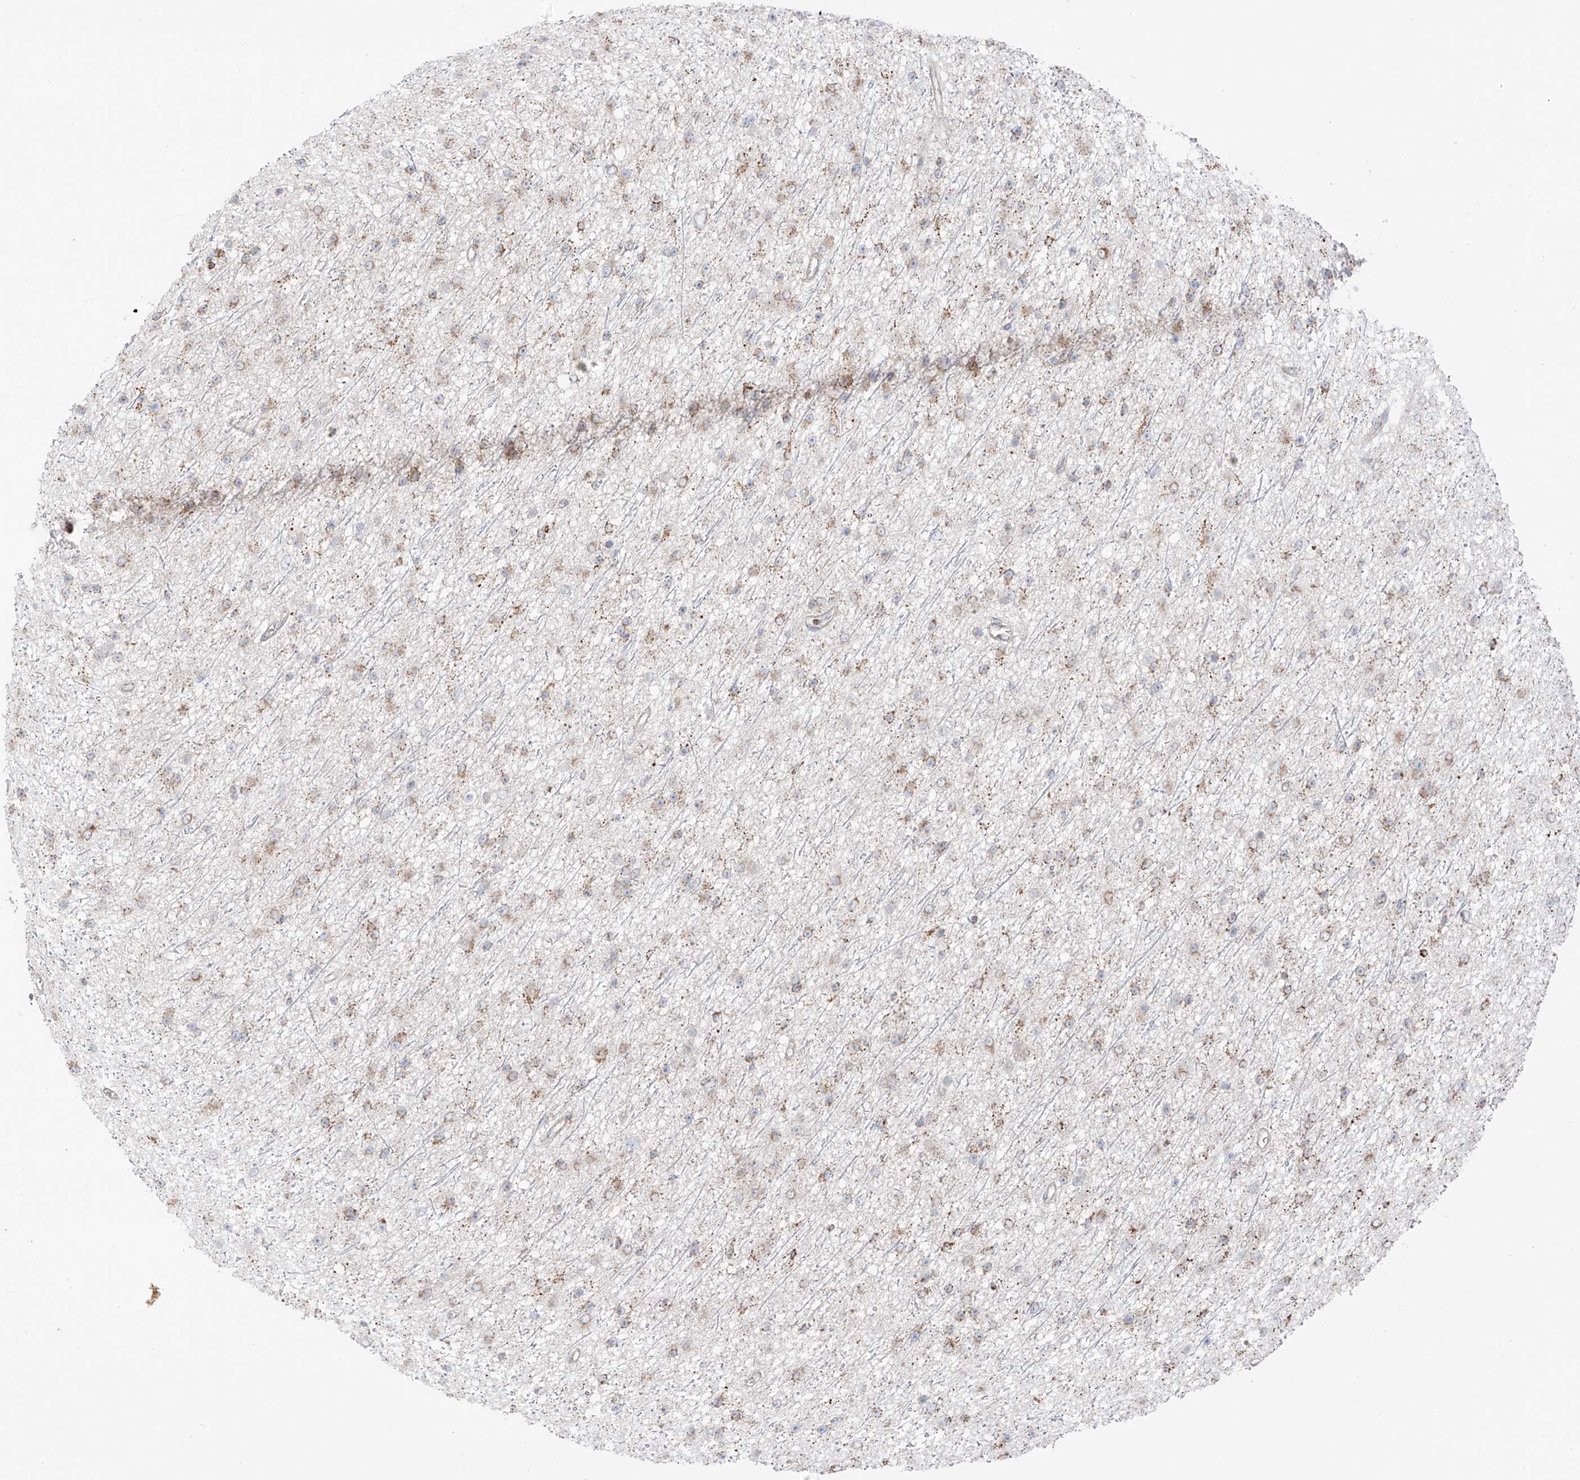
{"staining": {"intensity": "weak", "quantity": "25%-75%", "location": "cytoplasmic/membranous"}, "tissue": "glioma", "cell_type": "Tumor cells", "image_type": "cancer", "snomed": [{"axis": "morphology", "description": "Glioma, malignant, Low grade"}, {"axis": "topography", "description": "Cerebral cortex"}], "caption": "An image of glioma stained for a protein demonstrates weak cytoplasmic/membranous brown staining in tumor cells. Ihc stains the protein of interest in brown and the nuclei are stained blue.", "gene": "ETHE1", "patient": {"sex": "female", "age": 39}}